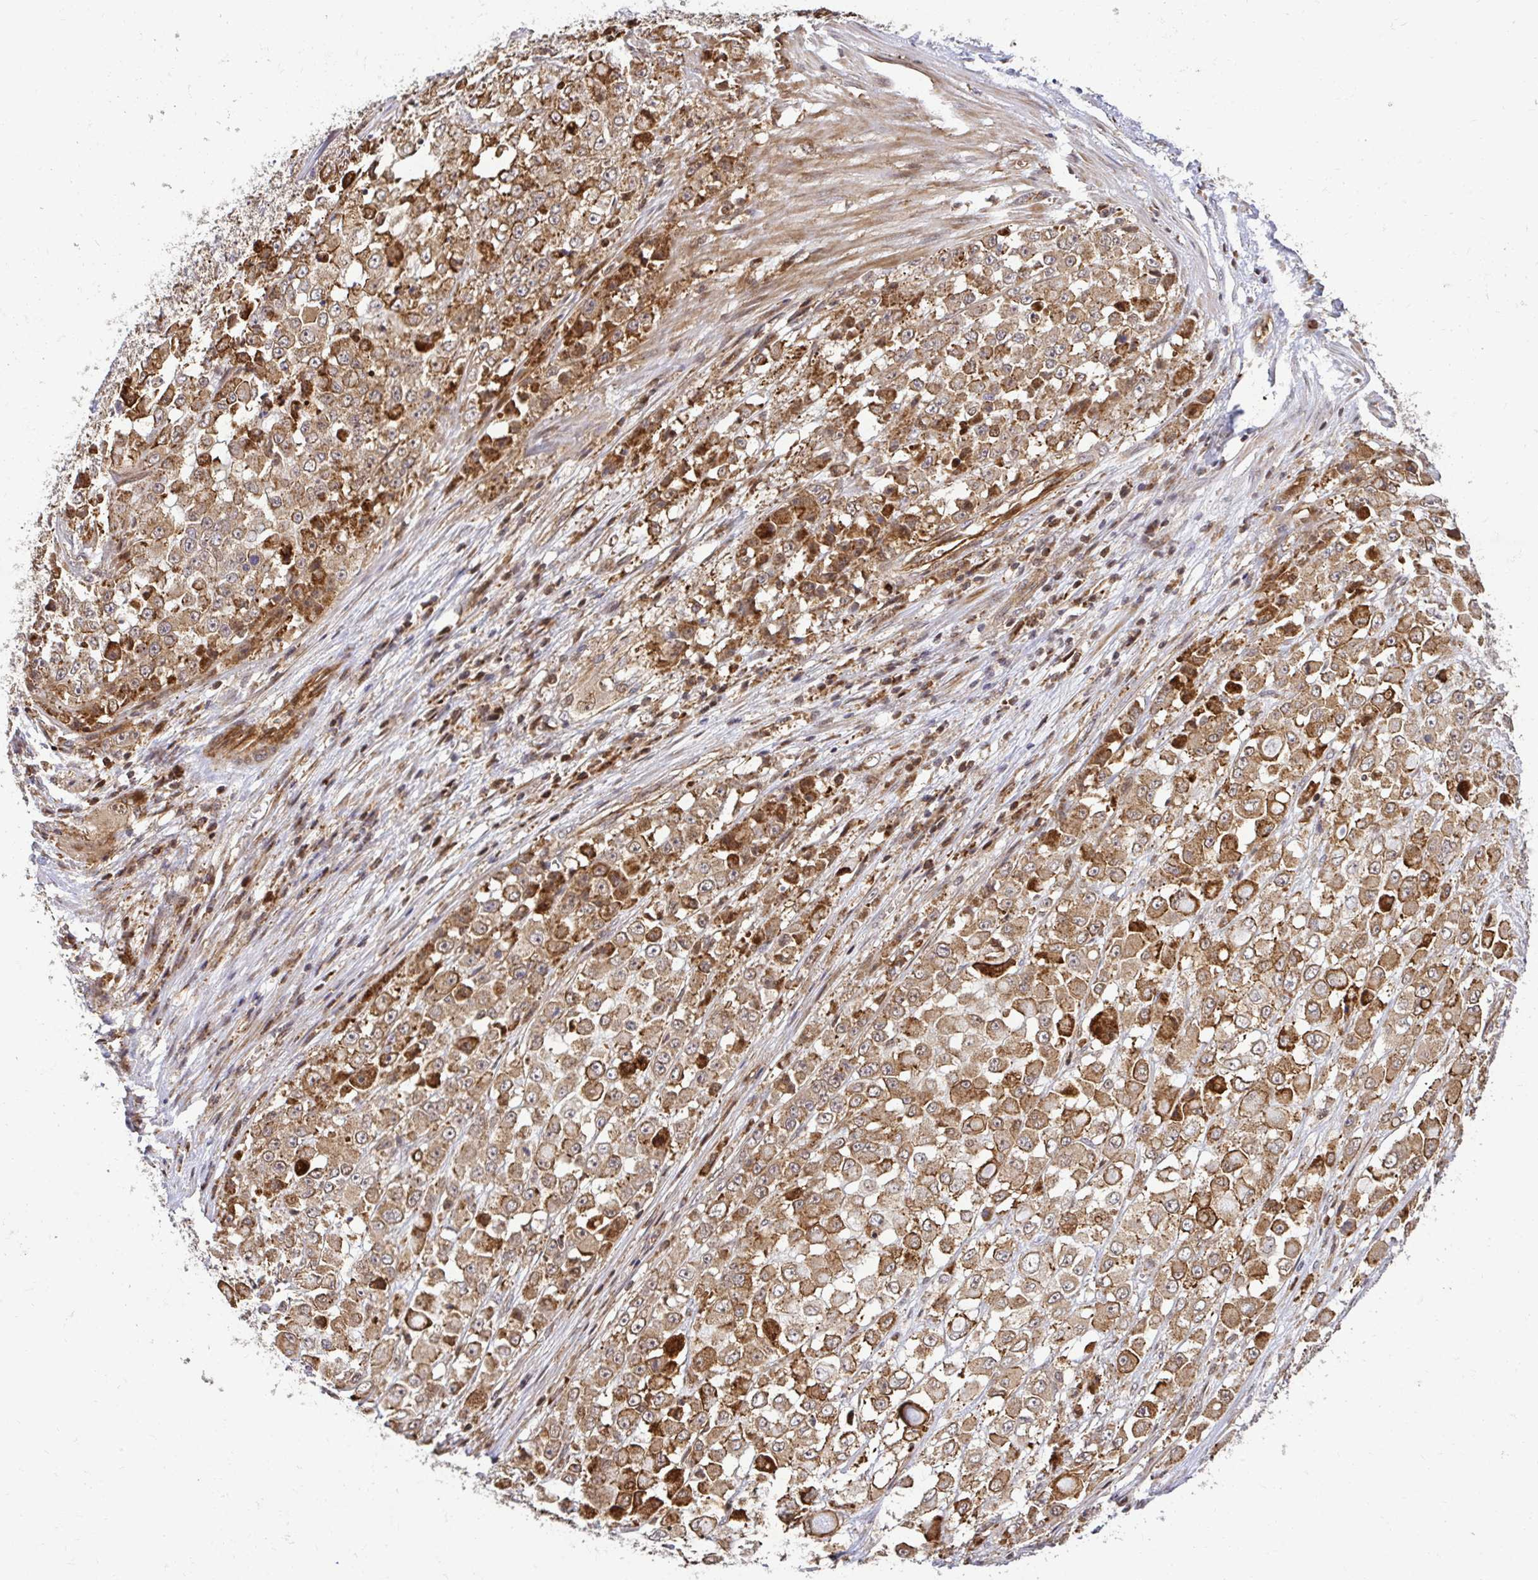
{"staining": {"intensity": "moderate", "quantity": ">75%", "location": "cytoplasmic/membranous"}, "tissue": "stomach cancer", "cell_type": "Tumor cells", "image_type": "cancer", "snomed": [{"axis": "morphology", "description": "Adenocarcinoma, NOS"}, {"axis": "topography", "description": "Stomach"}], "caption": "About >75% of tumor cells in human stomach cancer exhibit moderate cytoplasmic/membranous protein expression as visualized by brown immunohistochemical staining.", "gene": "PSMA4", "patient": {"sex": "female", "age": 76}}